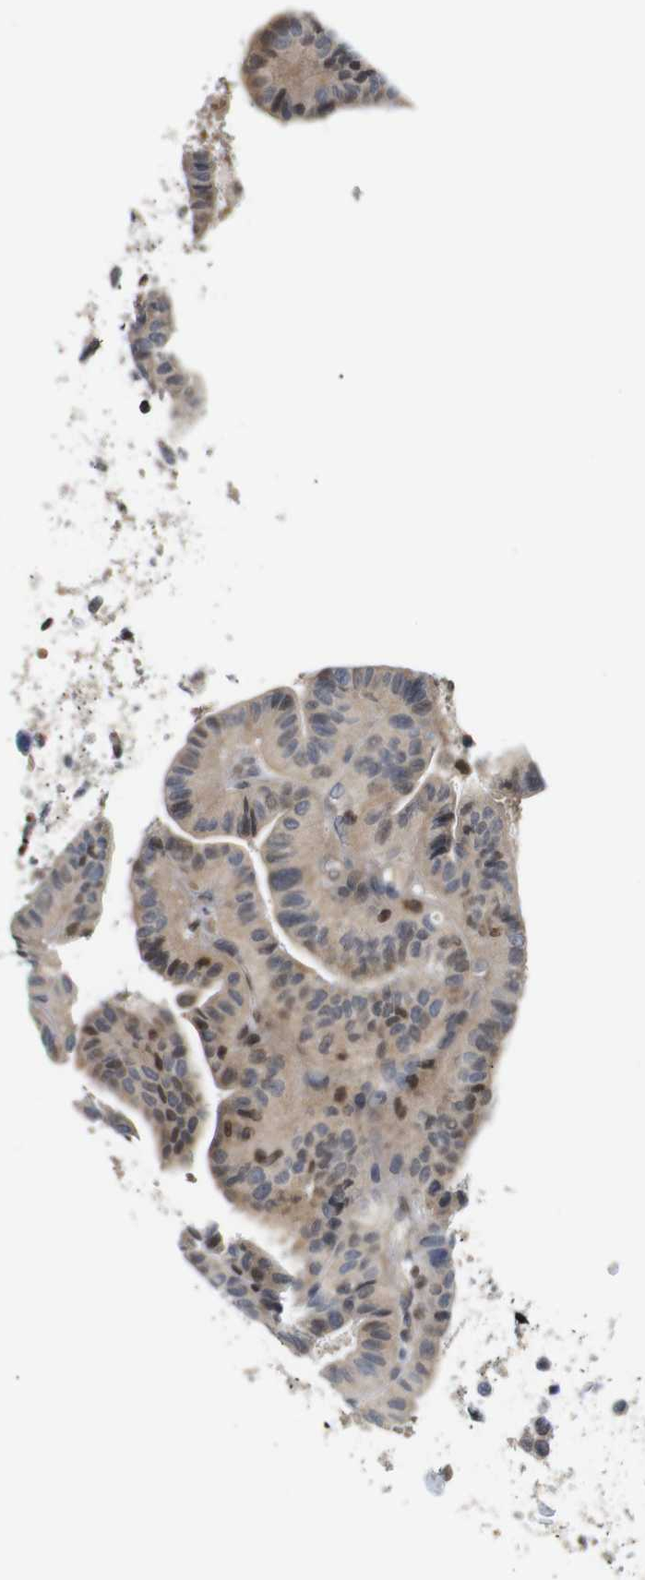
{"staining": {"intensity": "moderate", "quantity": "25%-75%", "location": "cytoplasmic/membranous"}, "tissue": "thyroid cancer", "cell_type": "Tumor cells", "image_type": "cancer", "snomed": [{"axis": "morphology", "description": "Papillary adenocarcinoma, NOS"}, {"axis": "topography", "description": "Thyroid gland"}], "caption": "A photomicrograph of thyroid cancer stained for a protein reveals moderate cytoplasmic/membranous brown staining in tumor cells.", "gene": "MBD1", "patient": {"sex": "male", "age": 77}}